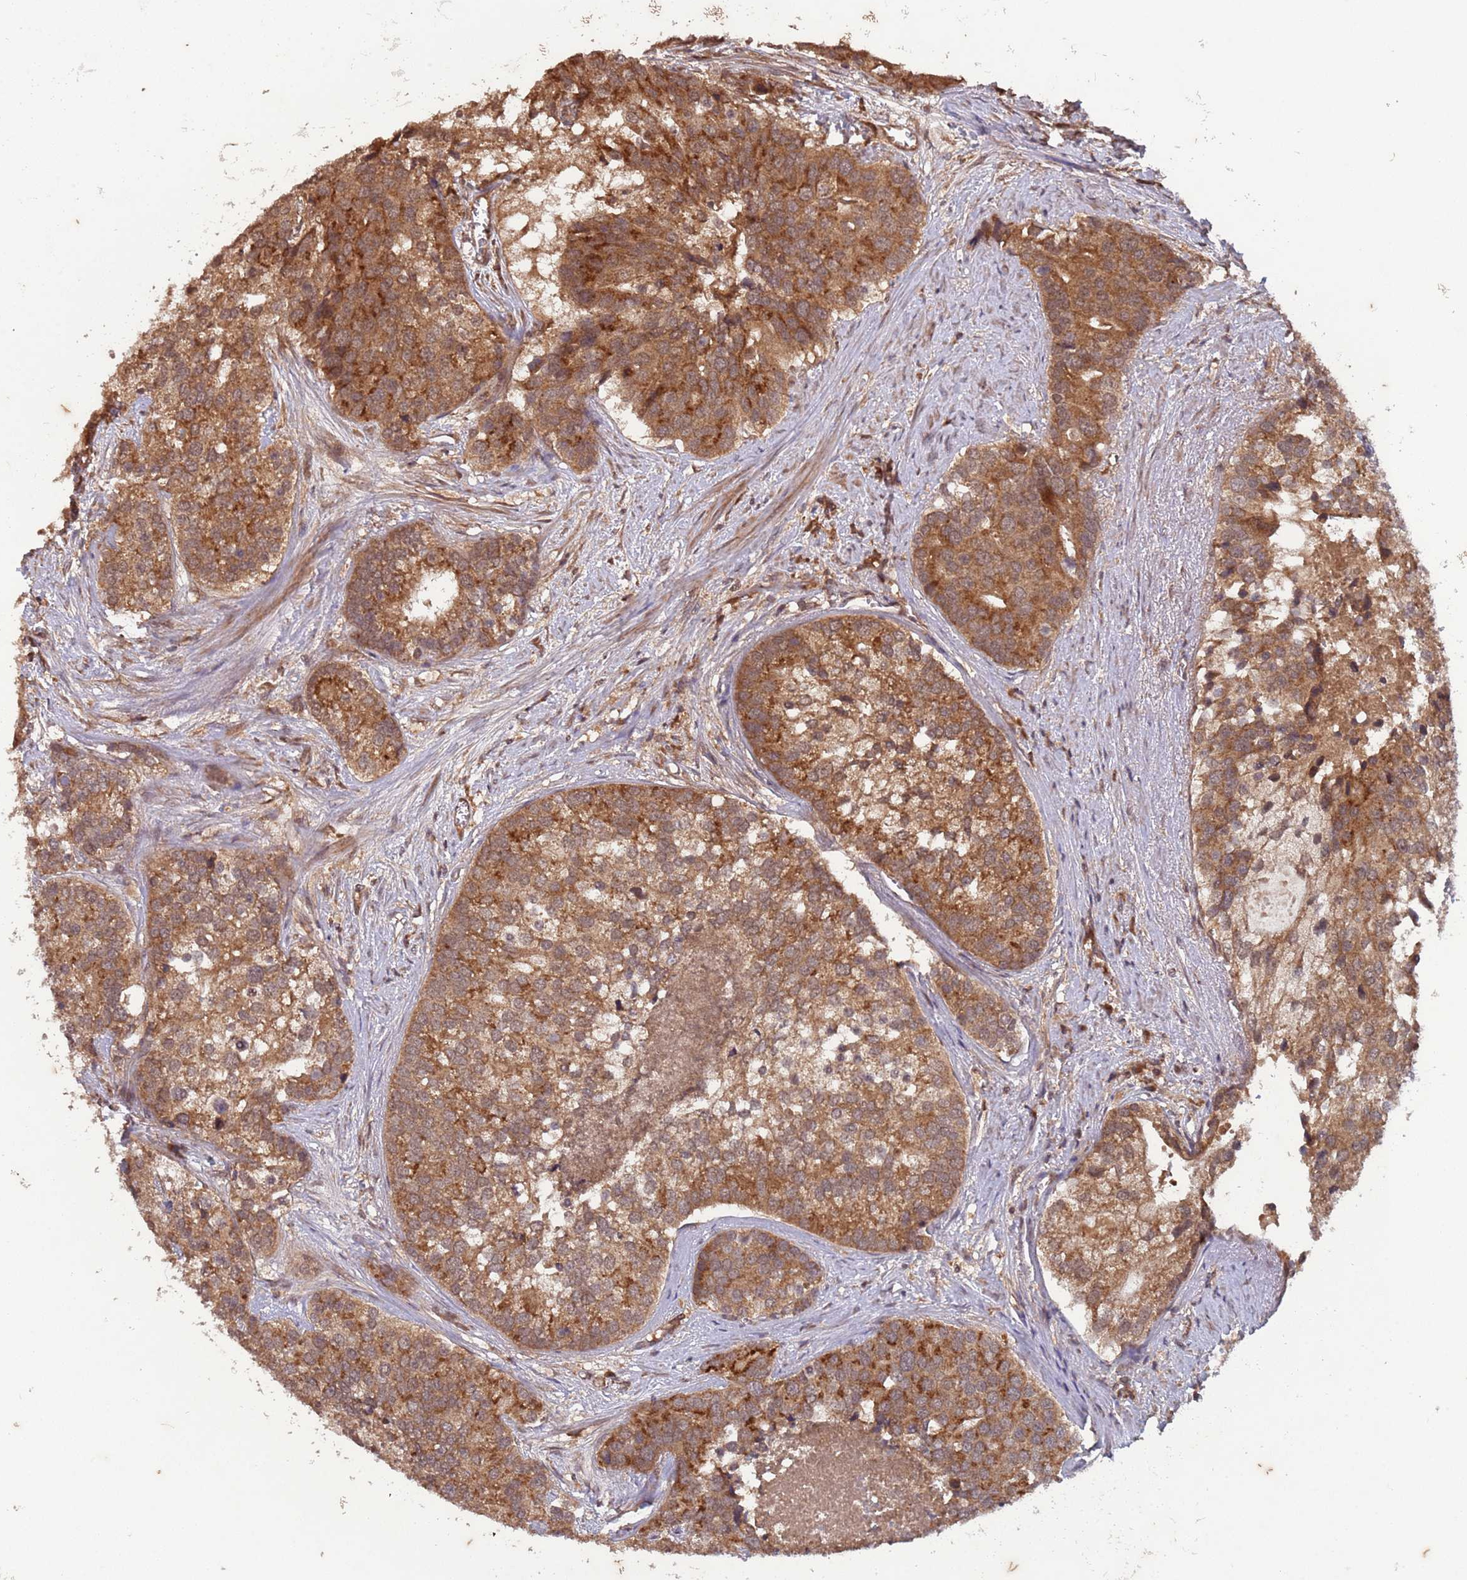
{"staining": {"intensity": "moderate", "quantity": ">75%", "location": "cytoplasmic/membranous"}, "tissue": "prostate cancer", "cell_type": "Tumor cells", "image_type": "cancer", "snomed": [{"axis": "morphology", "description": "Adenocarcinoma, High grade"}, {"axis": "topography", "description": "Prostate"}], "caption": "Protein expression analysis of high-grade adenocarcinoma (prostate) demonstrates moderate cytoplasmic/membranous positivity in approximately >75% of tumor cells.", "gene": "ERI1", "patient": {"sex": "male", "age": 62}}